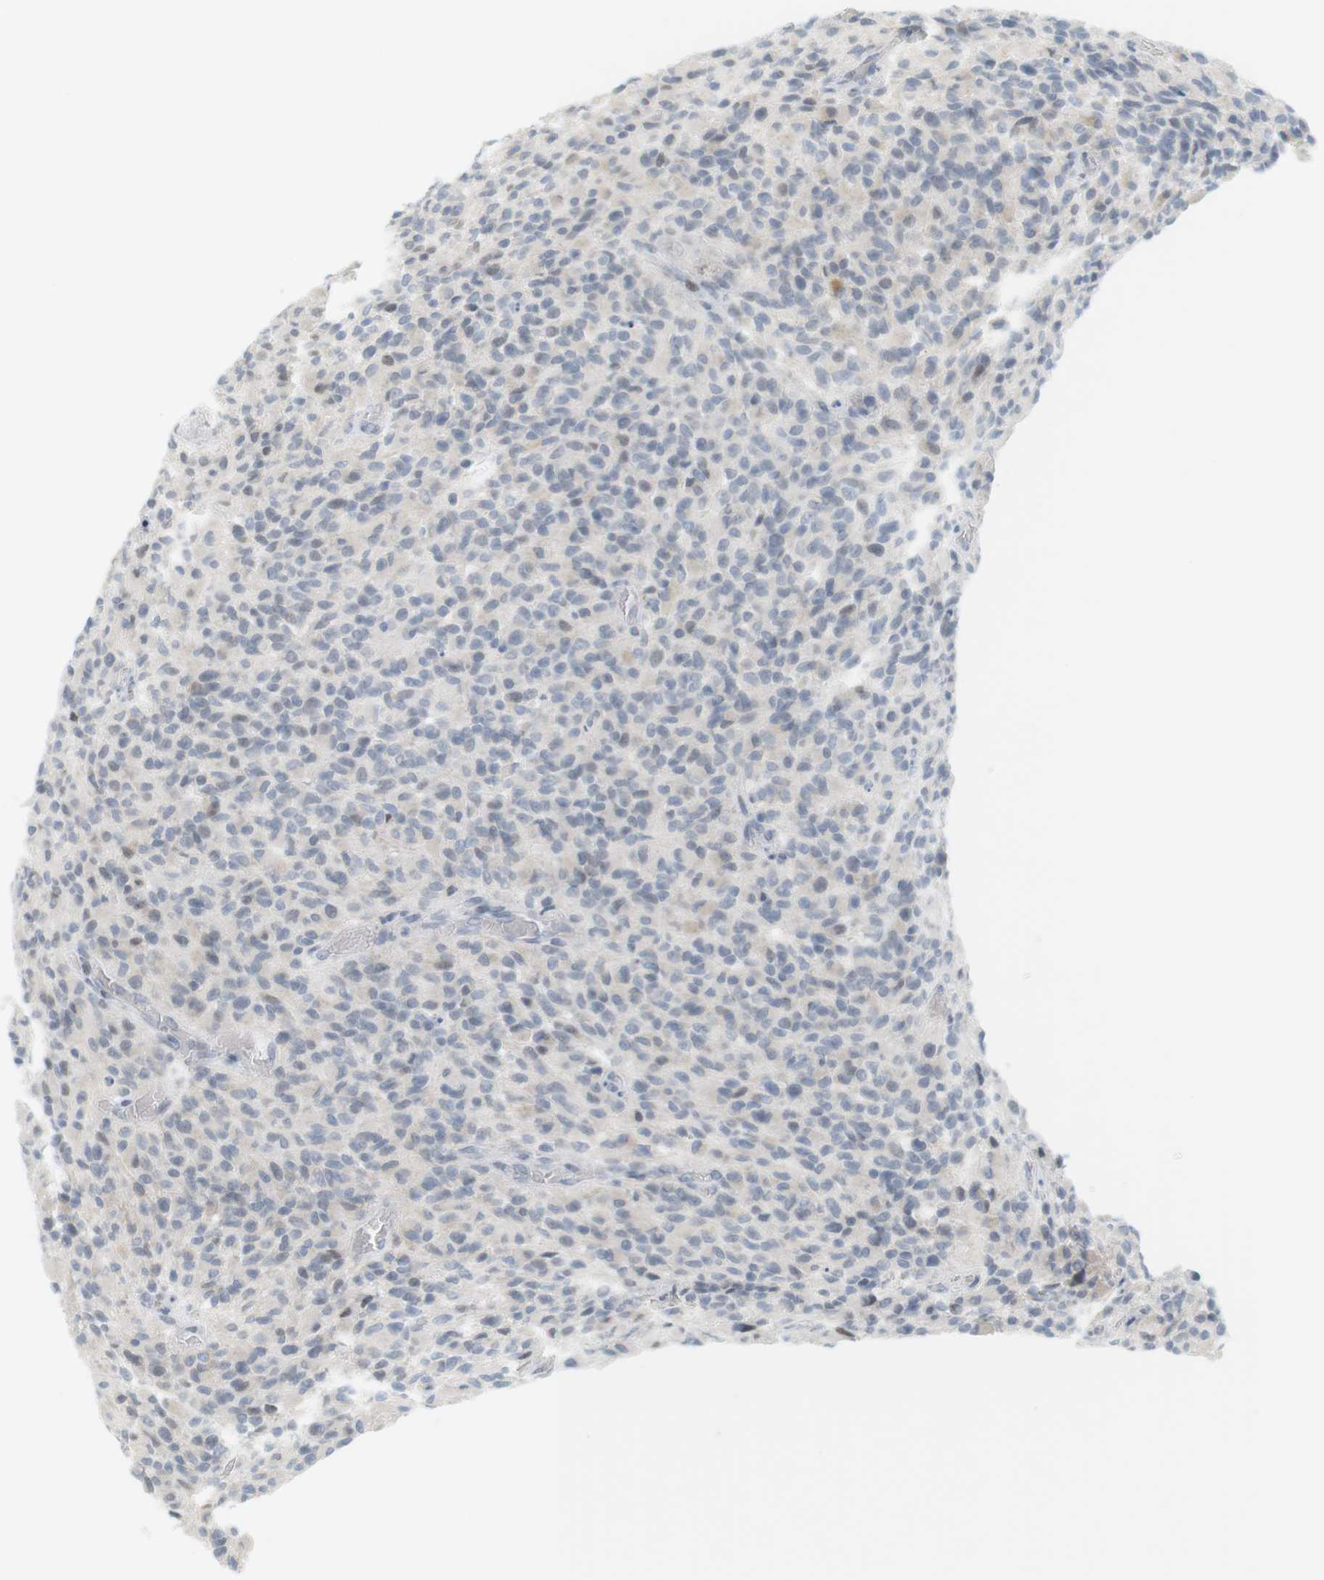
{"staining": {"intensity": "weak", "quantity": "<25%", "location": "nuclear"}, "tissue": "glioma", "cell_type": "Tumor cells", "image_type": "cancer", "snomed": [{"axis": "morphology", "description": "Glioma, malignant, High grade"}, {"axis": "topography", "description": "Brain"}], "caption": "This is an immunohistochemistry photomicrograph of human malignant glioma (high-grade). There is no expression in tumor cells.", "gene": "DMC1", "patient": {"sex": "male", "age": 71}}